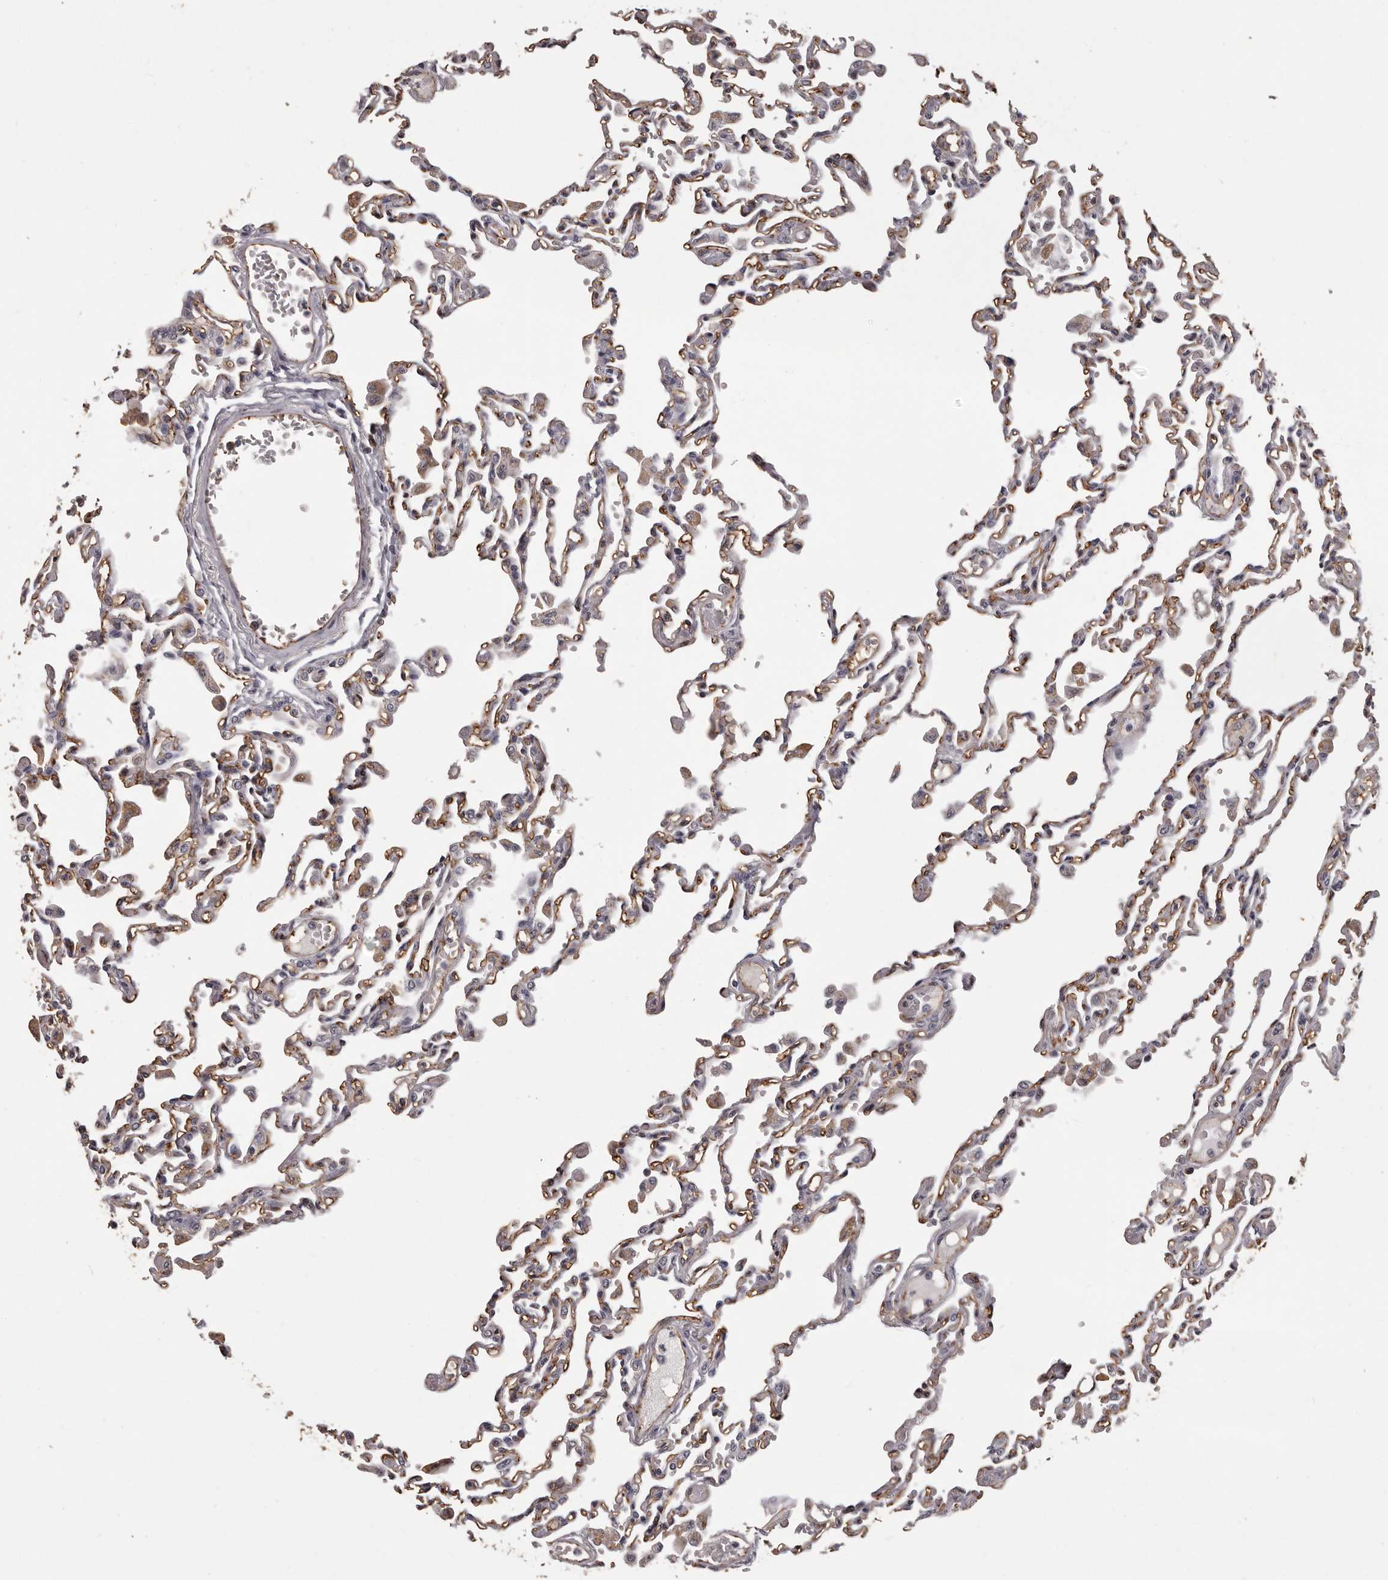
{"staining": {"intensity": "weak", "quantity": "<25%", "location": "cytoplasmic/membranous"}, "tissue": "lung", "cell_type": "Alveolar cells", "image_type": "normal", "snomed": [{"axis": "morphology", "description": "Normal tissue, NOS"}, {"axis": "topography", "description": "Bronchus"}, {"axis": "topography", "description": "Lung"}], "caption": "DAB (3,3'-diaminobenzidine) immunohistochemical staining of benign human lung reveals no significant positivity in alveolar cells. The staining was performed using DAB to visualize the protein expression in brown, while the nuclei were stained in blue with hematoxylin (Magnification: 20x).", "gene": "GPR78", "patient": {"sex": "female", "age": 49}}